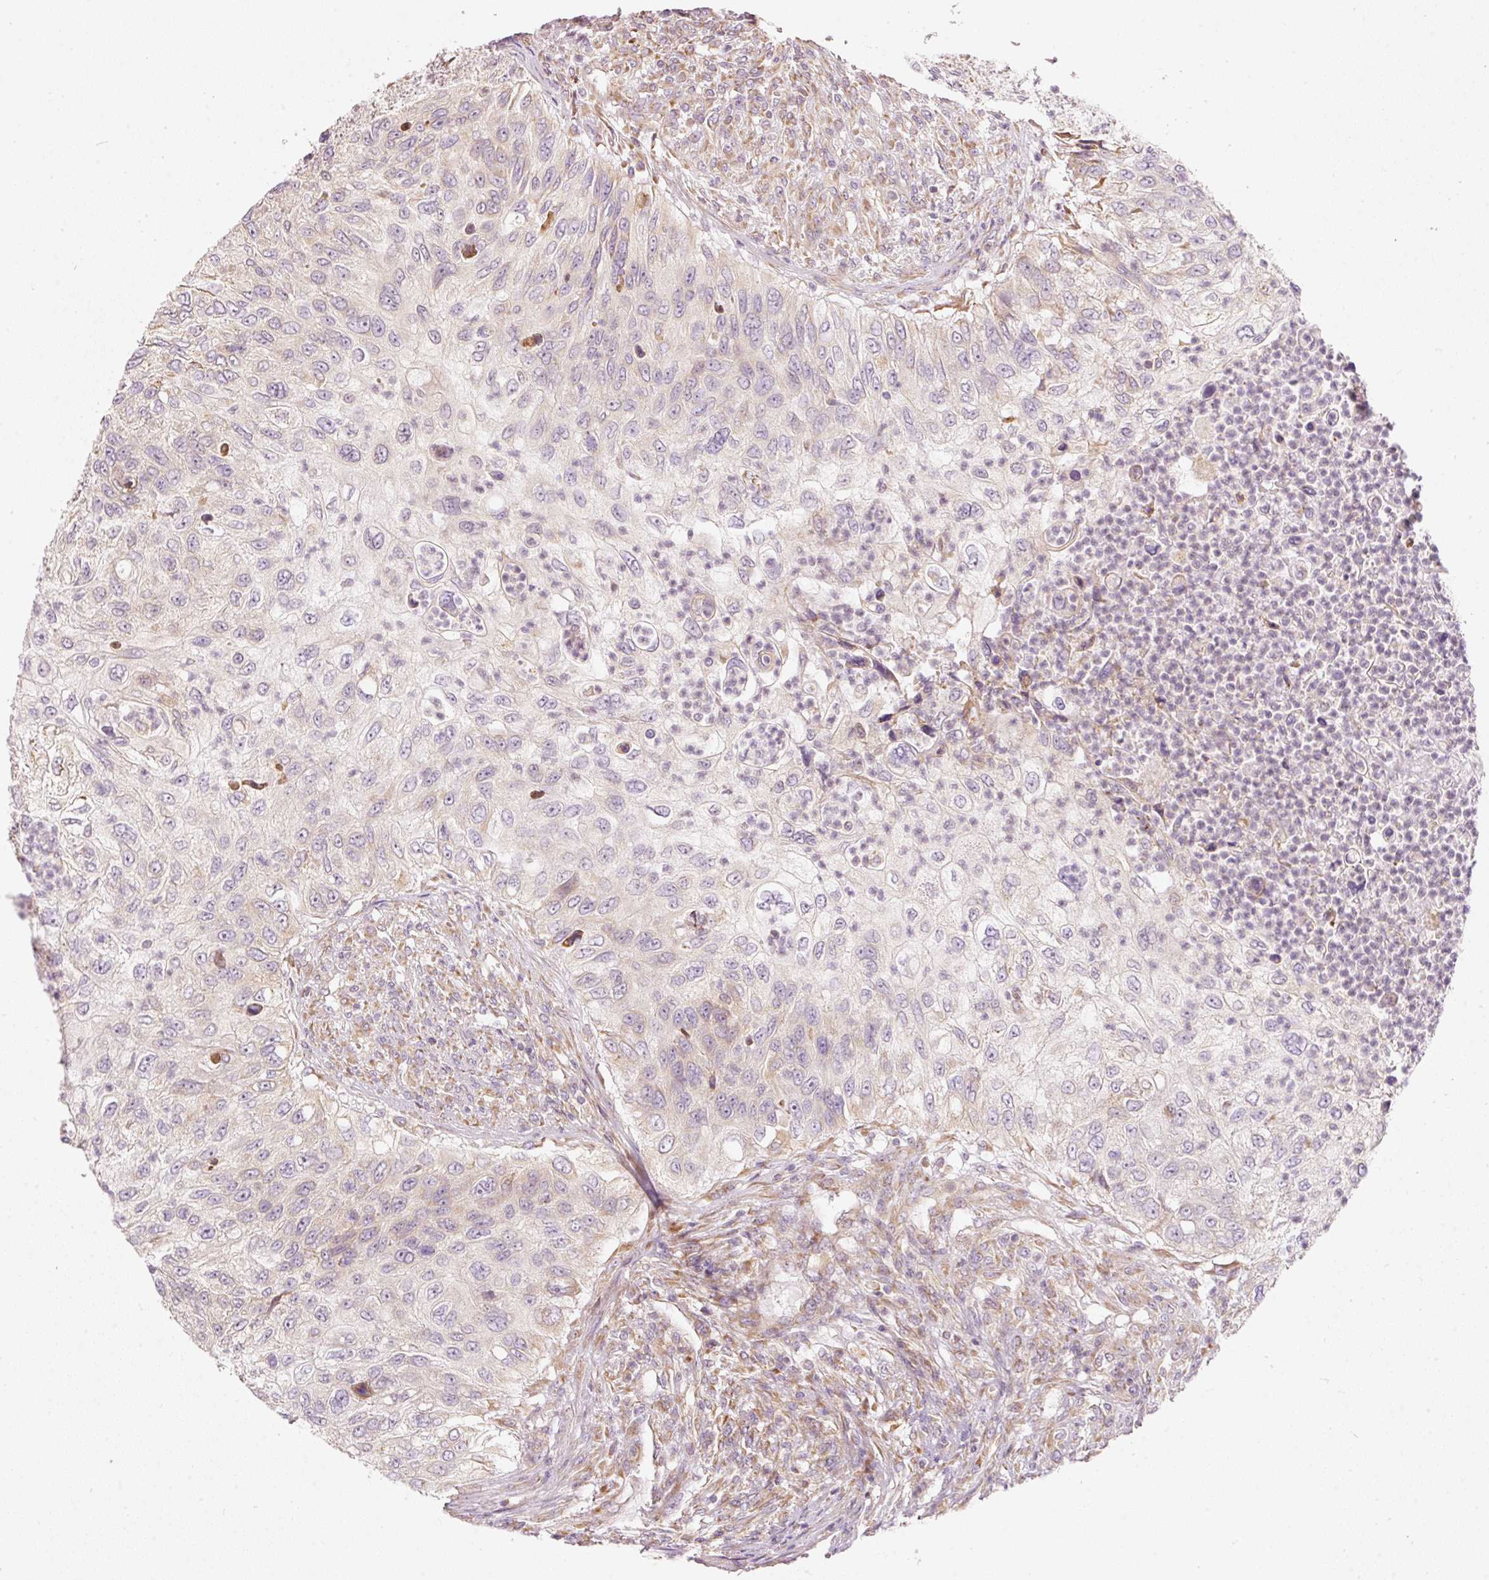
{"staining": {"intensity": "weak", "quantity": "<25%", "location": "cytoplasmic/membranous"}, "tissue": "urothelial cancer", "cell_type": "Tumor cells", "image_type": "cancer", "snomed": [{"axis": "morphology", "description": "Urothelial carcinoma, High grade"}, {"axis": "topography", "description": "Urinary bladder"}], "caption": "This photomicrograph is of urothelial carcinoma (high-grade) stained with IHC to label a protein in brown with the nuclei are counter-stained blue. There is no staining in tumor cells. (DAB (3,3'-diaminobenzidine) immunohistochemistry visualized using brightfield microscopy, high magnification).", "gene": "SNAPC5", "patient": {"sex": "female", "age": 60}}